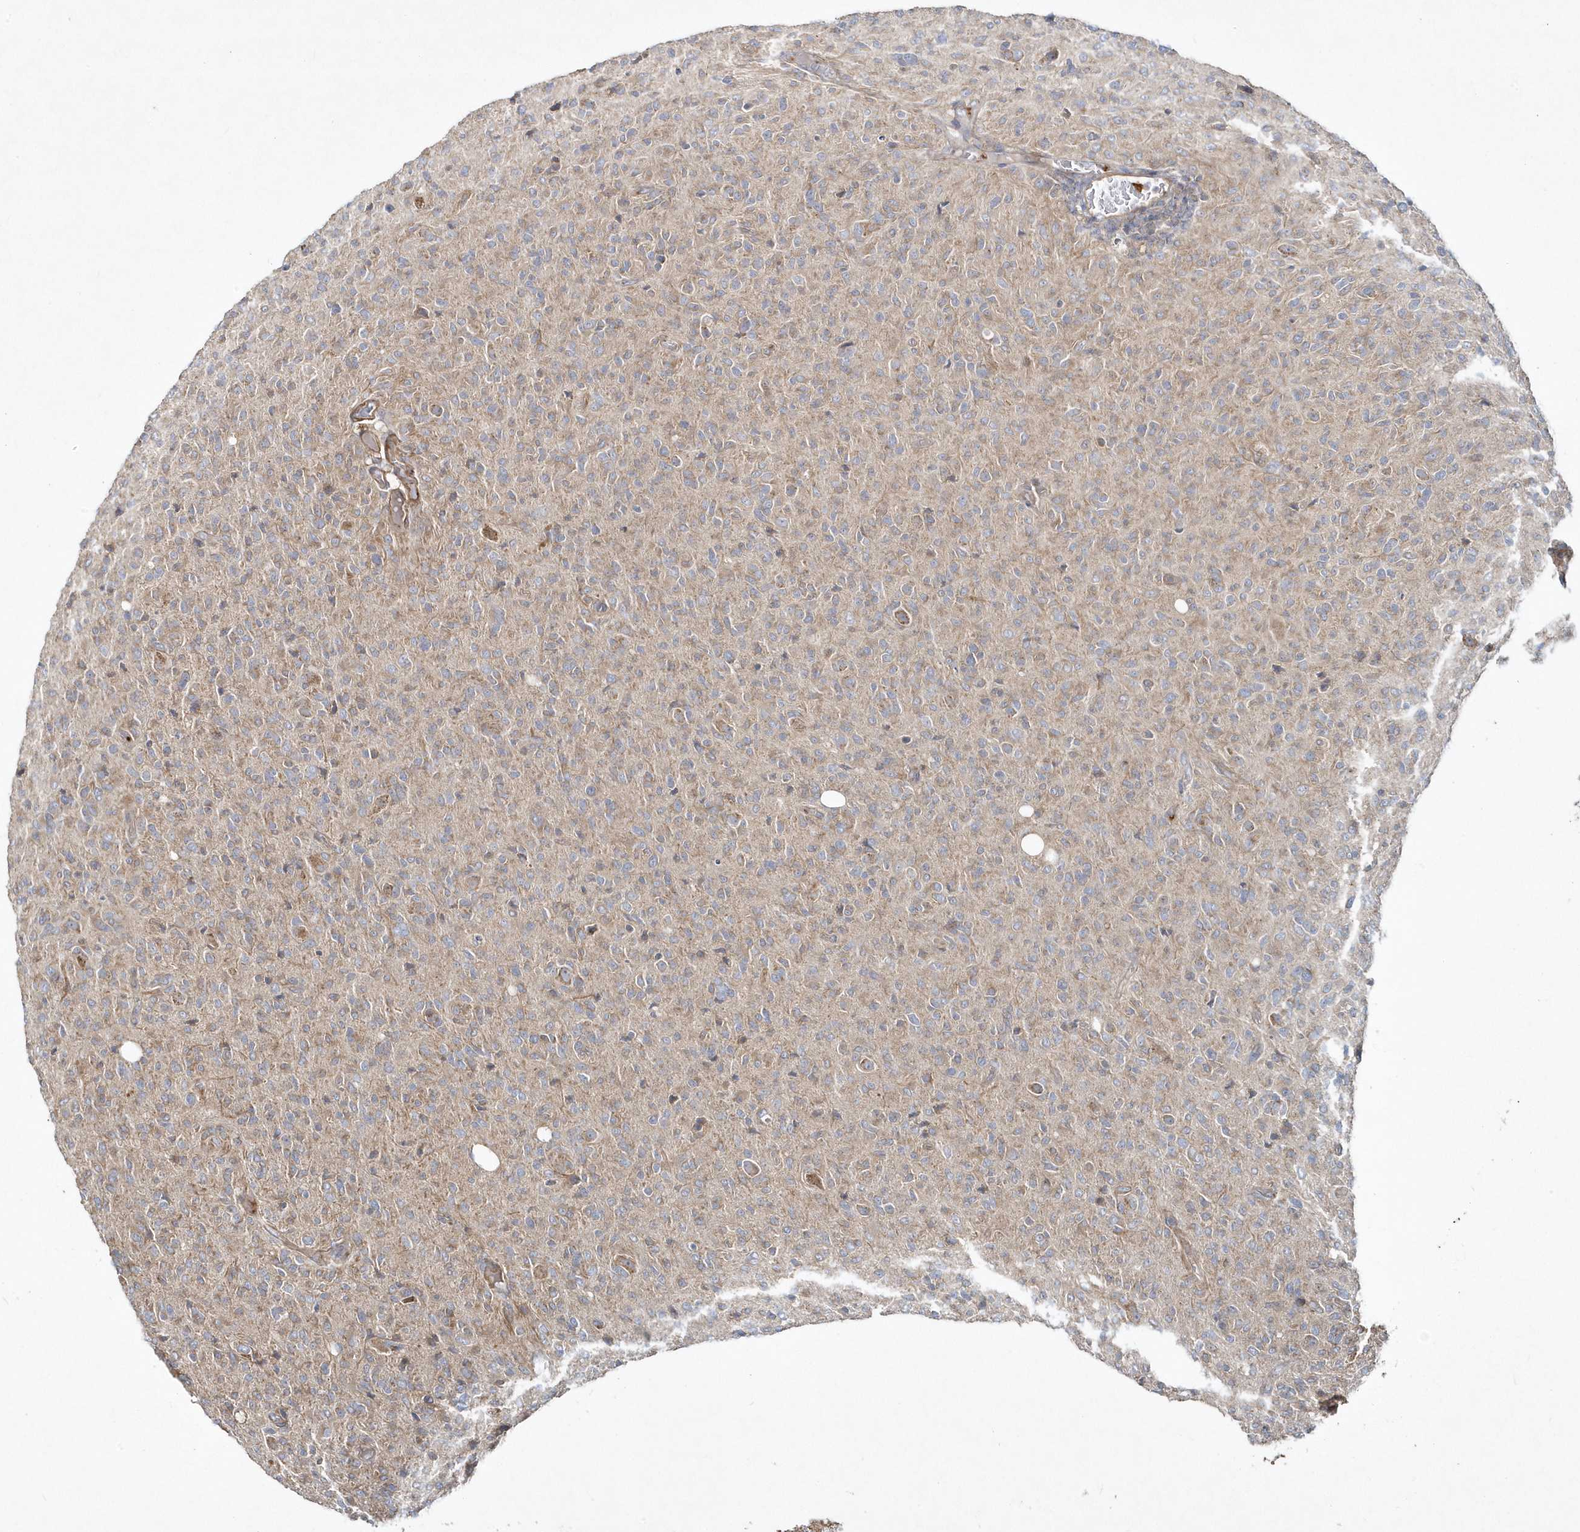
{"staining": {"intensity": "weak", "quantity": "25%-75%", "location": "cytoplasmic/membranous"}, "tissue": "glioma", "cell_type": "Tumor cells", "image_type": "cancer", "snomed": [{"axis": "morphology", "description": "Glioma, malignant, High grade"}, {"axis": "topography", "description": "Brain"}], "caption": "Immunohistochemistry (IHC) micrograph of neoplastic tissue: human malignant glioma (high-grade) stained using IHC shows low levels of weak protein expression localized specifically in the cytoplasmic/membranous of tumor cells, appearing as a cytoplasmic/membranous brown color.", "gene": "LEXM", "patient": {"sex": "female", "age": 57}}